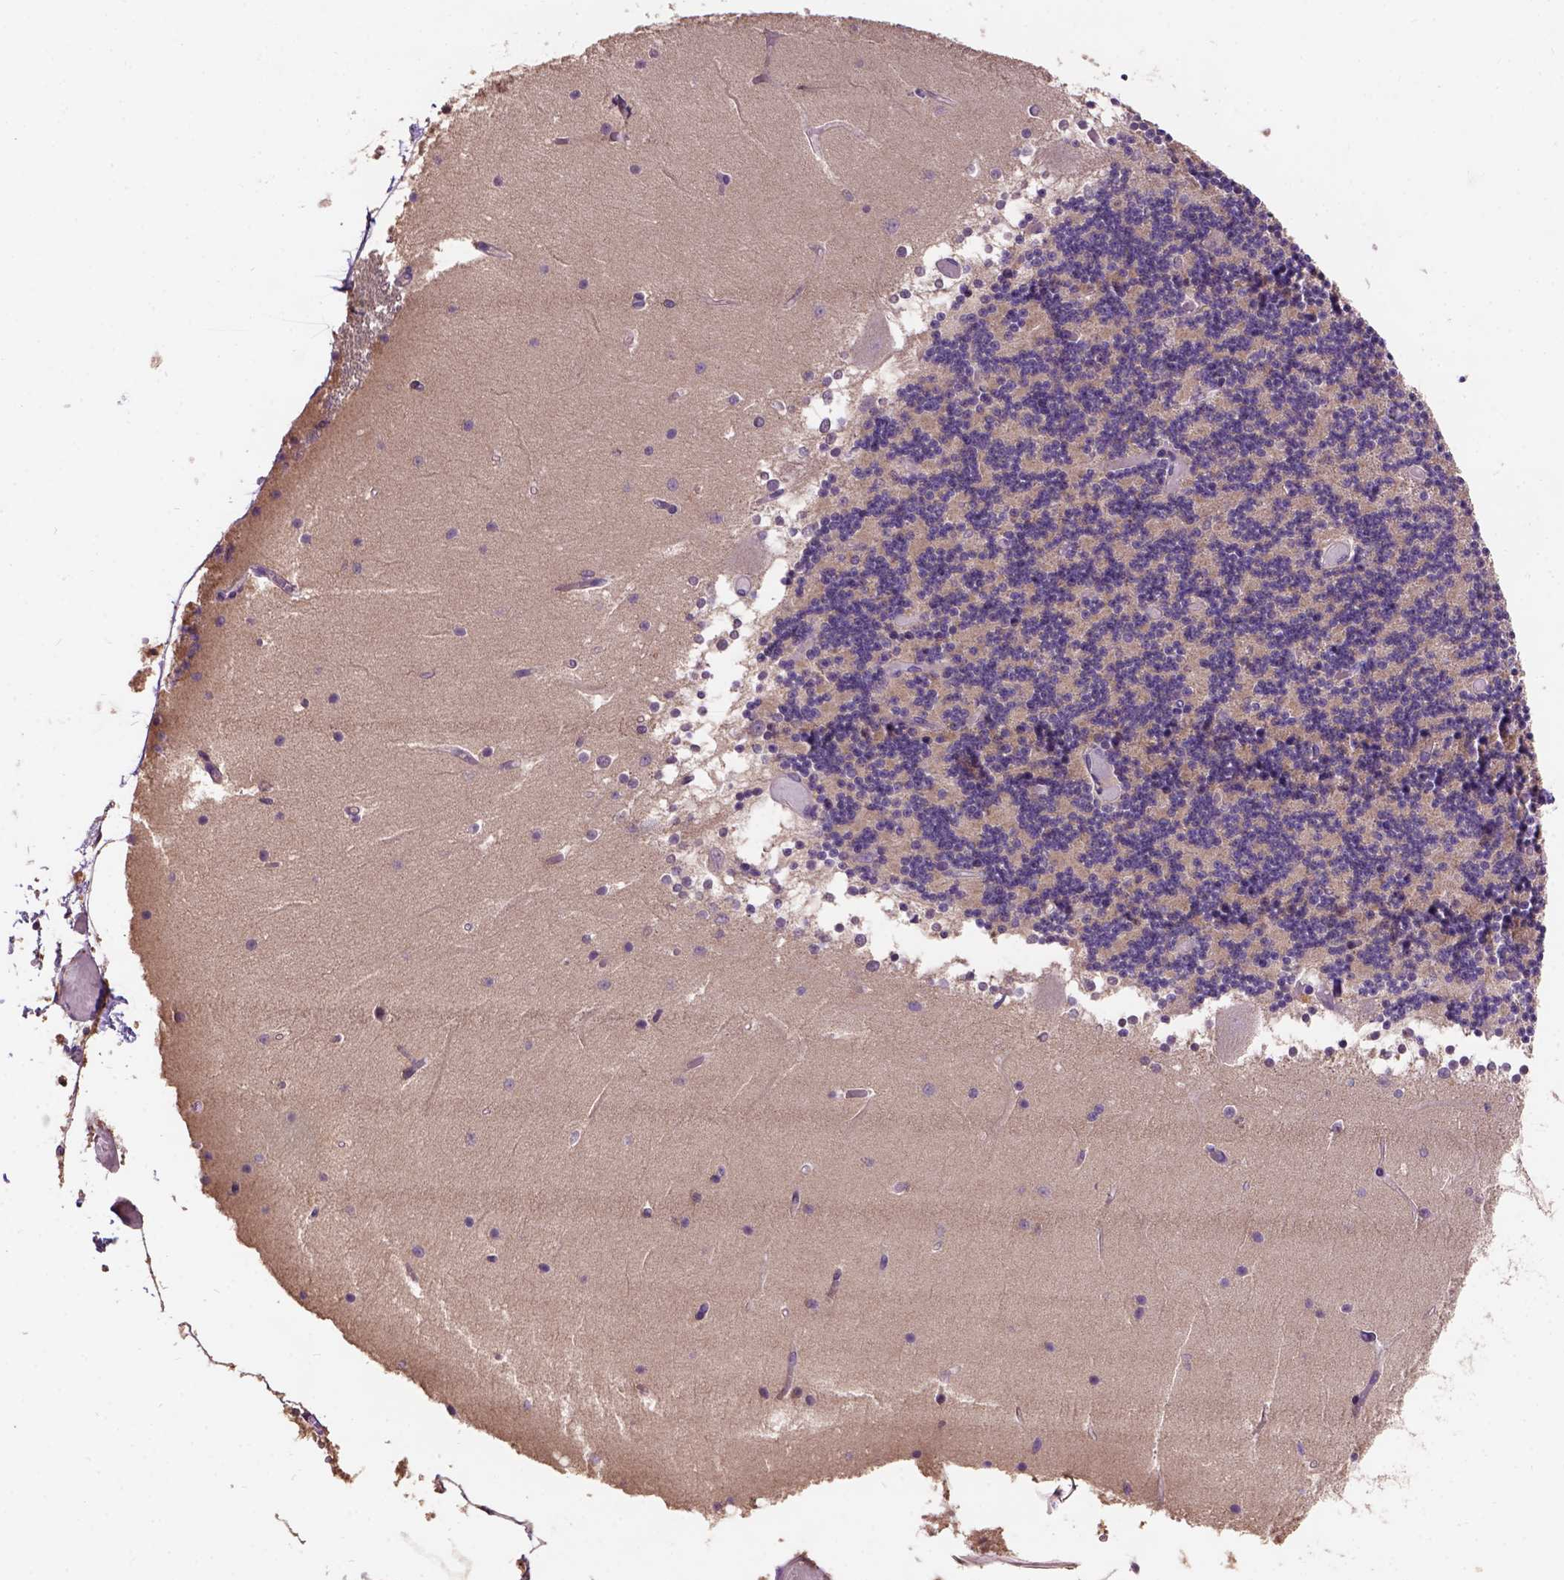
{"staining": {"intensity": "moderate", "quantity": ">75%", "location": "cytoplasmic/membranous"}, "tissue": "cerebellum", "cell_type": "Cells in granular layer", "image_type": "normal", "snomed": [{"axis": "morphology", "description": "Normal tissue, NOS"}, {"axis": "topography", "description": "Cerebellum"}], "caption": "Immunohistochemical staining of benign human cerebellum shows >75% levels of moderate cytoplasmic/membranous protein staining in approximately >75% of cells in granular layer. (DAB (3,3'-diaminobenzidine) IHC, brown staining for protein, blue staining for nuclei).", "gene": "KBTBD8", "patient": {"sex": "female", "age": 28}}